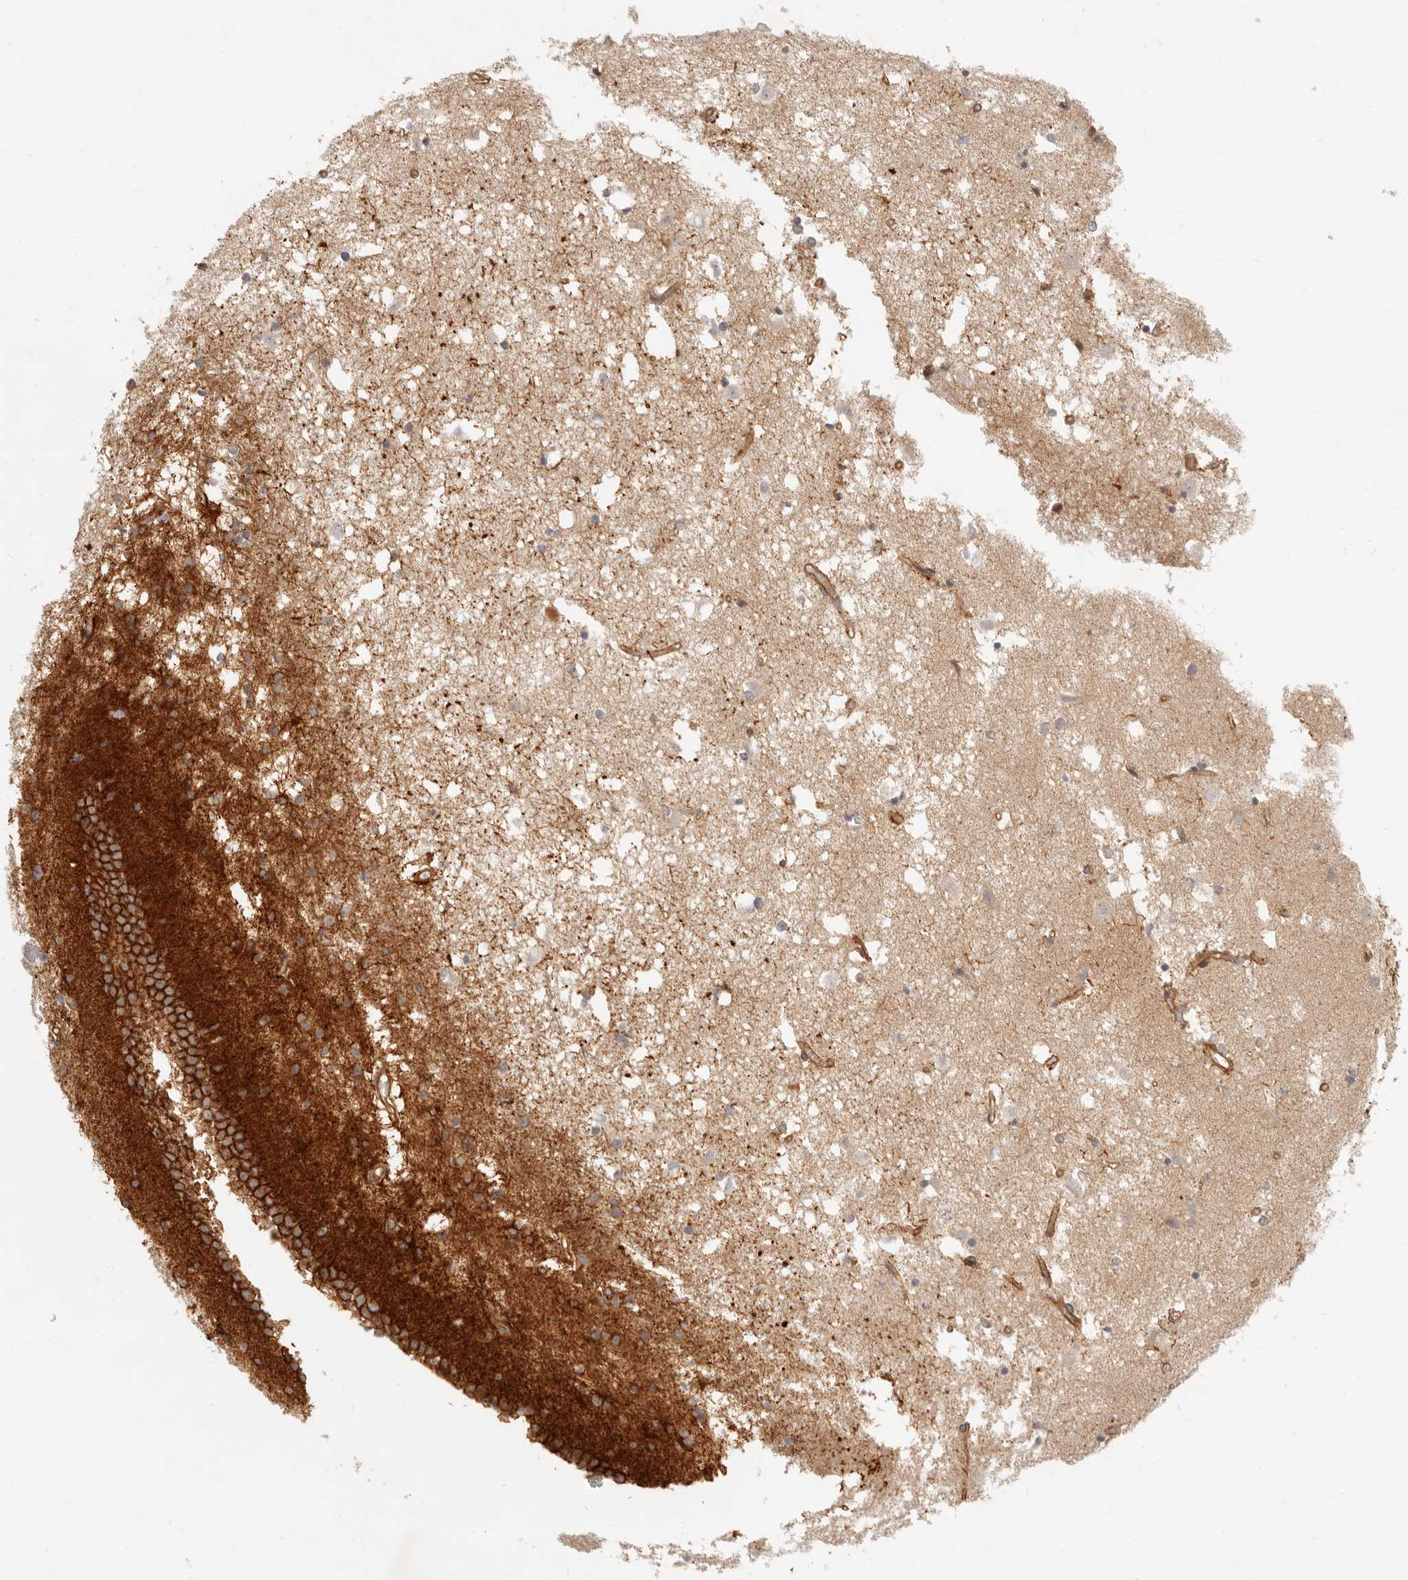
{"staining": {"intensity": "moderate", "quantity": "<25%", "location": "cytoplasmic/membranous"}, "tissue": "caudate", "cell_type": "Glial cells", "image_type": "normal", "snomed": [{"axis": "morphology", "description": "Normal tissue, NOS"}, {"axis": "topography", "description": "Lateral ventricle wall"}], "caption": "Protein staining of benign caudate shows moderate cytoplasmic/membranous staining in approximately <25% of glial cells.", "gene": "UFSP1", "patient": {"sex": "male", "age": 45}}